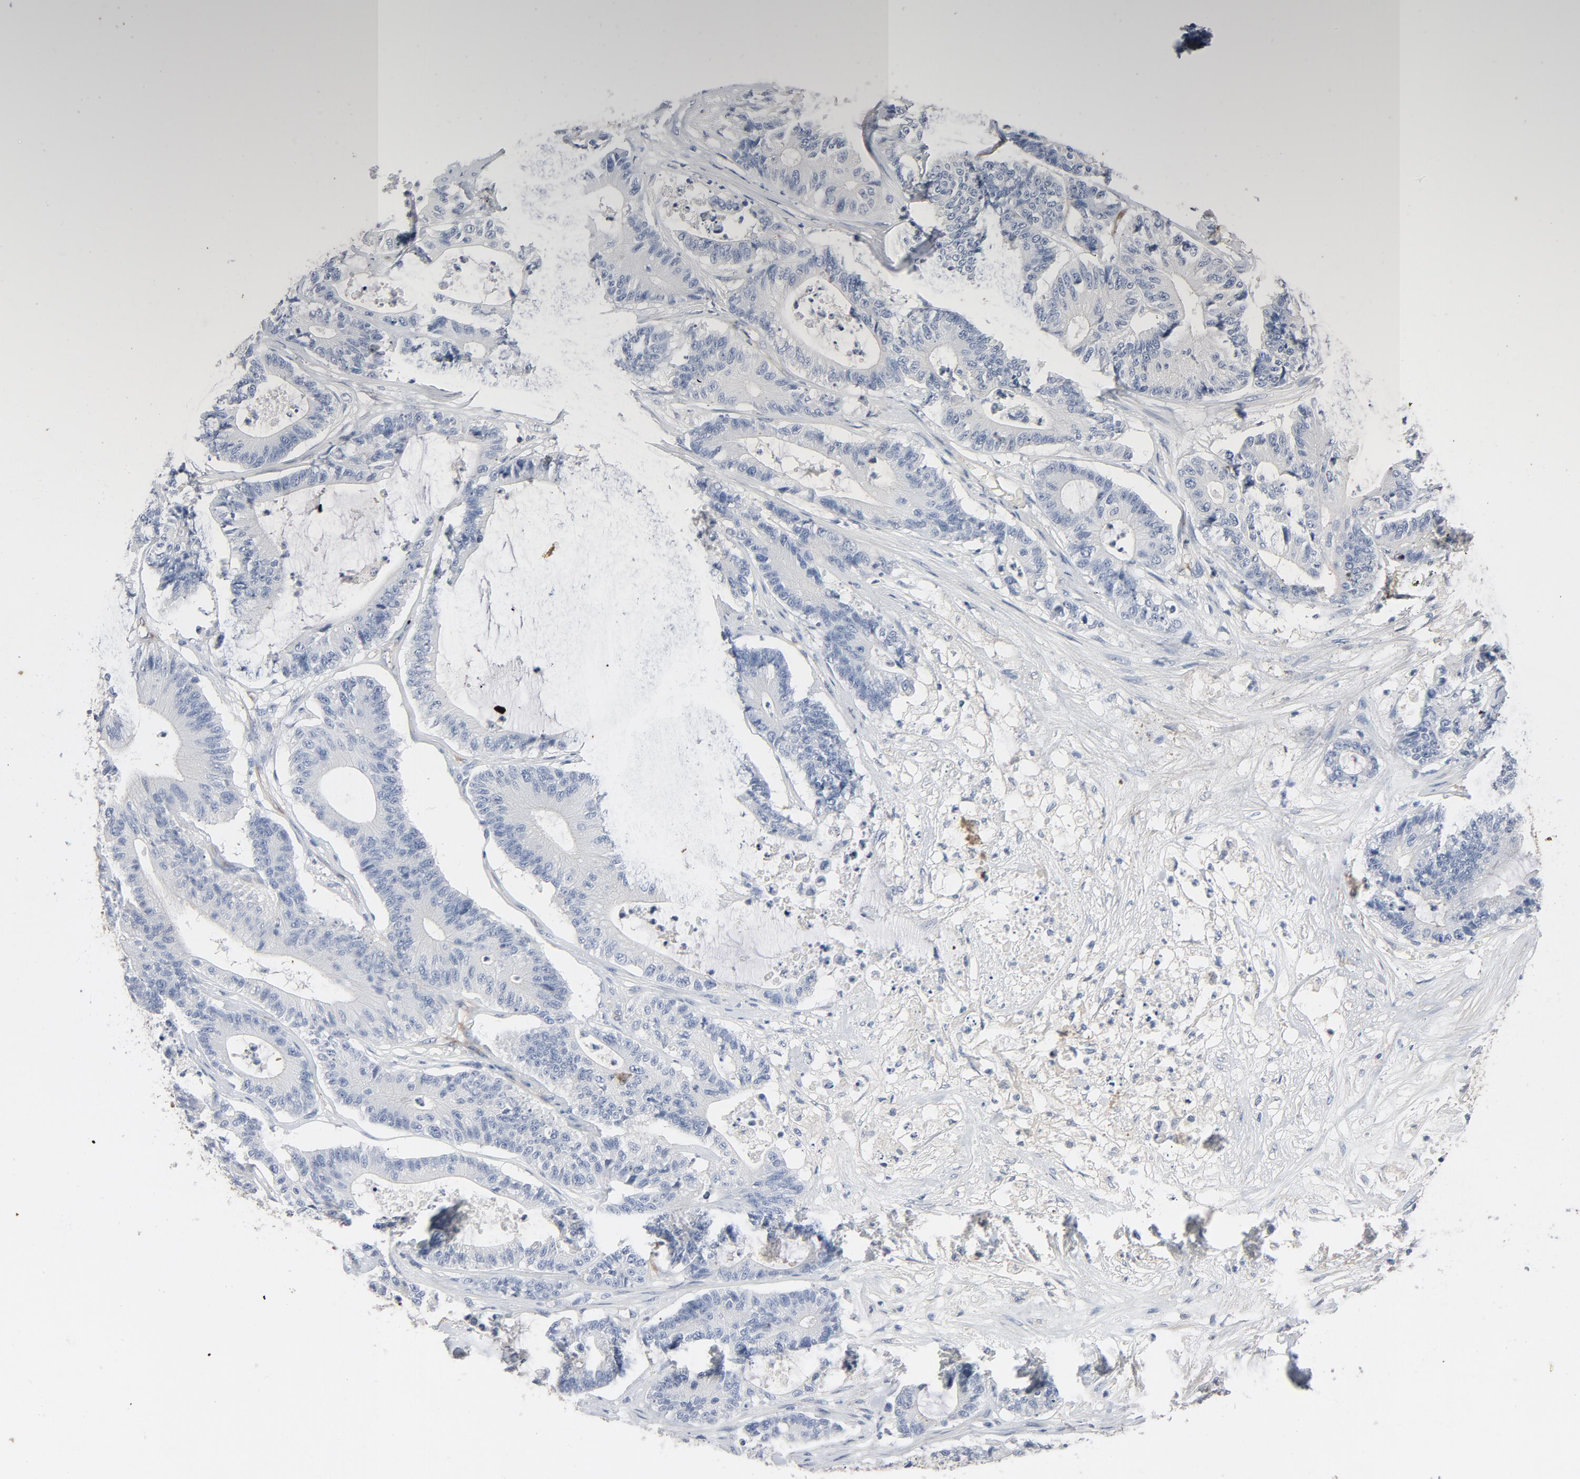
{"staining": {"intensity": "negative", "quantity": "none", "location": "none"}, "tissue": "colorectal cancer", "cell_type": "Tumor cells", "image_type": "cancer", "snomed": [{"axis": "morphology", "description": "Adenocarcinoma, NOS"}, {"axis": "topography", "description": "Colon"}], "caption": "Tumor cells show no significant staining in adenocarcinoma (colorectal).", "gene": "KDR", "patient": {"sex": "female", "age": 84}}